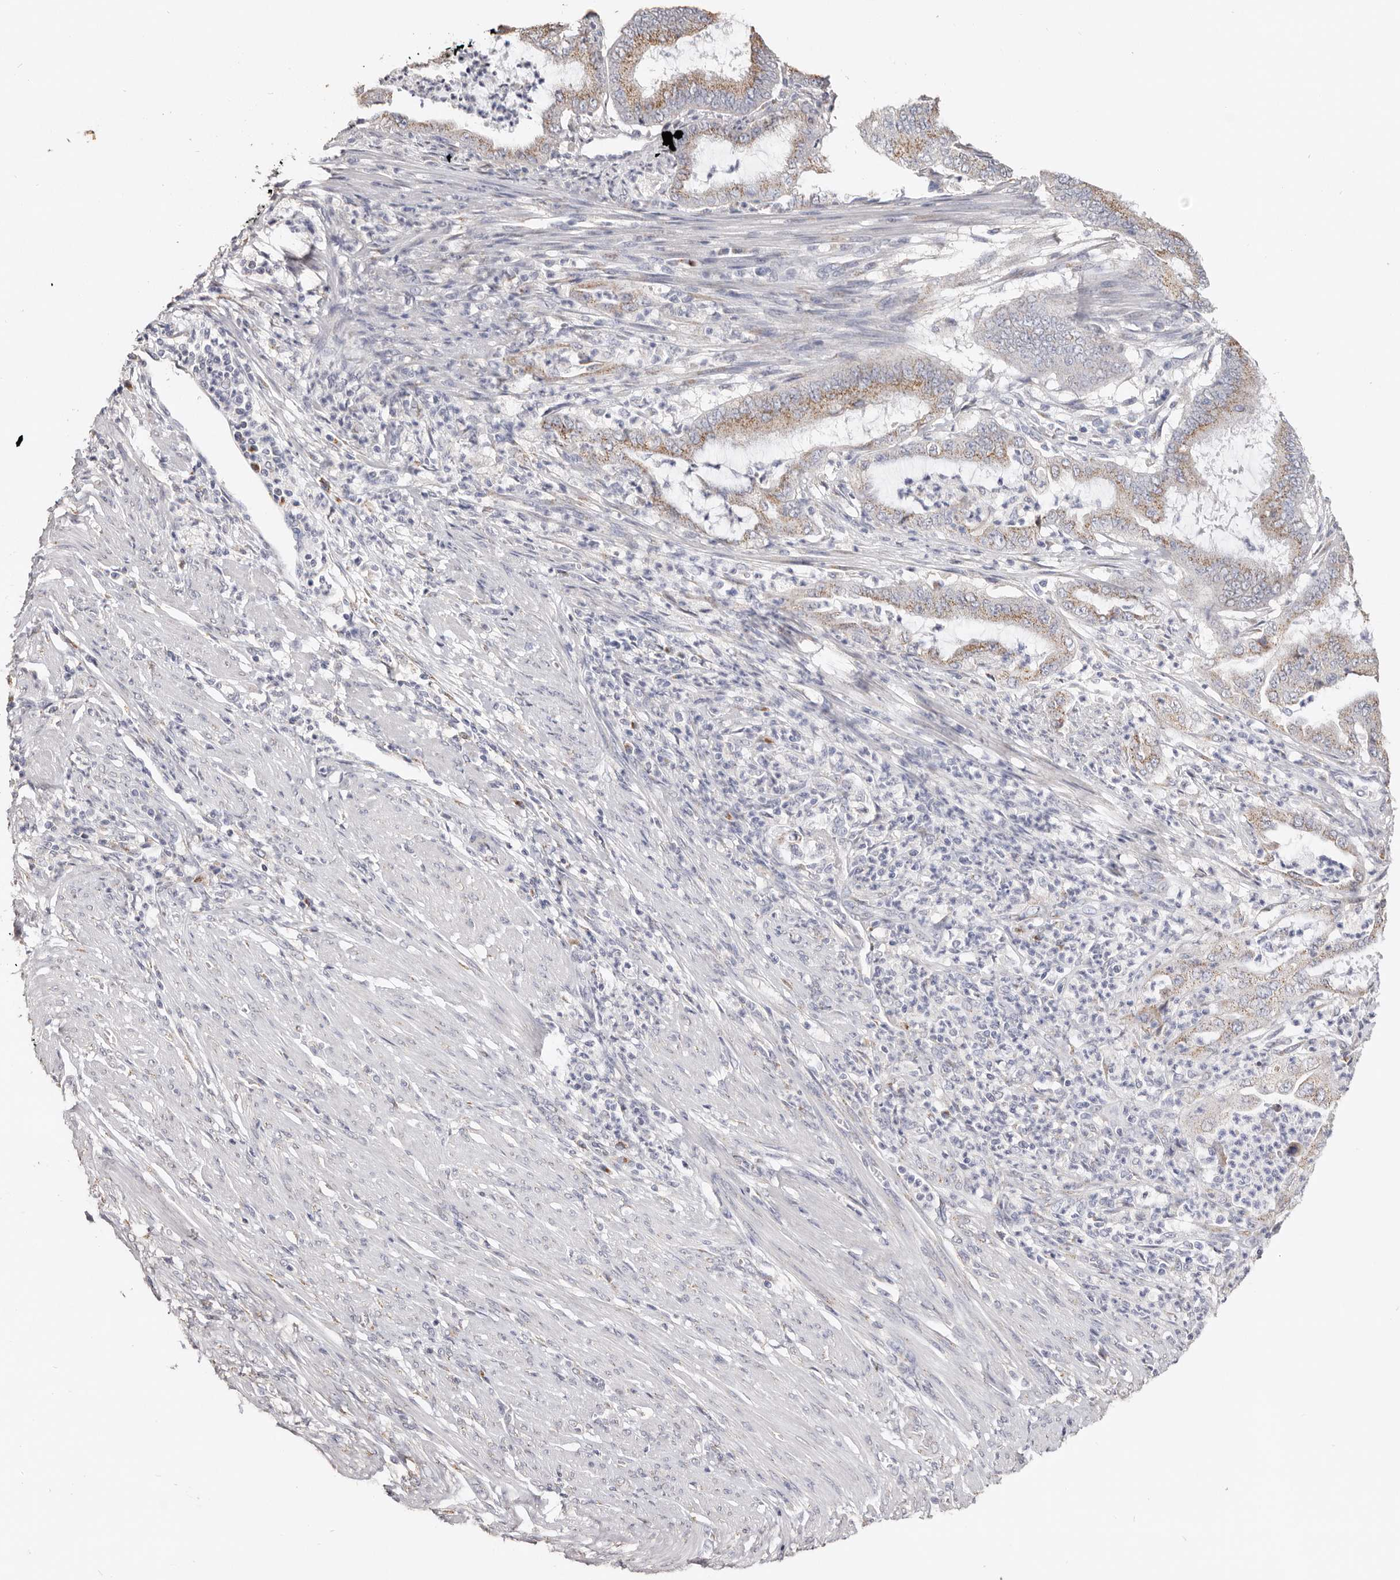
{"staining": {"intensity": "moderate", "quantity": "25%-75%", "location": "cytoplasmic/membranous"}, "tissue": "endometrial cancer", "cell_type": "Tumor cells", "image_type": "cancer", "snomed": [{"axis": "morphology", "description": "Adenocarcinoma, NOS"}, {"axis": "topography", "description": "Endometrium"}], "caption": "There is medium levels of moderate cytoplasmic/membranous staining in tumor cells of endometrial adenocarcinoma, as demonstrated by immunohistochemical staining (brown color).", "gene": "LGALS7B", "patient": {"sex": "female", "age": 51}}